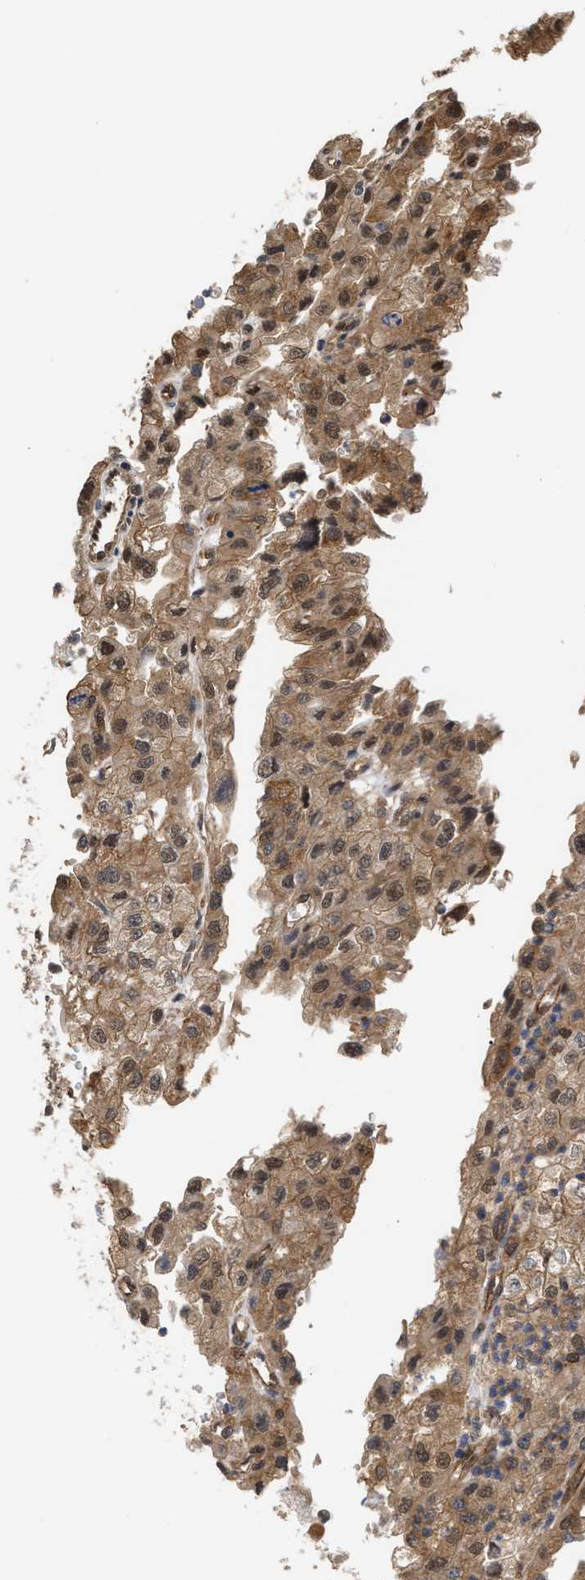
{"staining": {"intensity": "moderate", "quantity": "25%-75%", "location": "cytoplasmic/membranous,nuclear"}, "tissue": "renal cancer", "cell_type": "Tumor cells", "image_type": "cancer", "snomed": [{"axis": "morphology", "description": "Adenocarcinoma, NOS"}, {"axis": "topography", "description": "Kidney"}], "caption": "Immunohistochemical staining of human renal cancer reveals medium levels of moderate cytoplasmic/membranous and nuclear positivity in about 25%-75% of tumor cells. (Stains: DAB in brown, nuclei in blue, Microscopy: brightfield microscopy at high magnification).", "gene": "SCAI", "patient": {"sex": "female", "age": 54}}